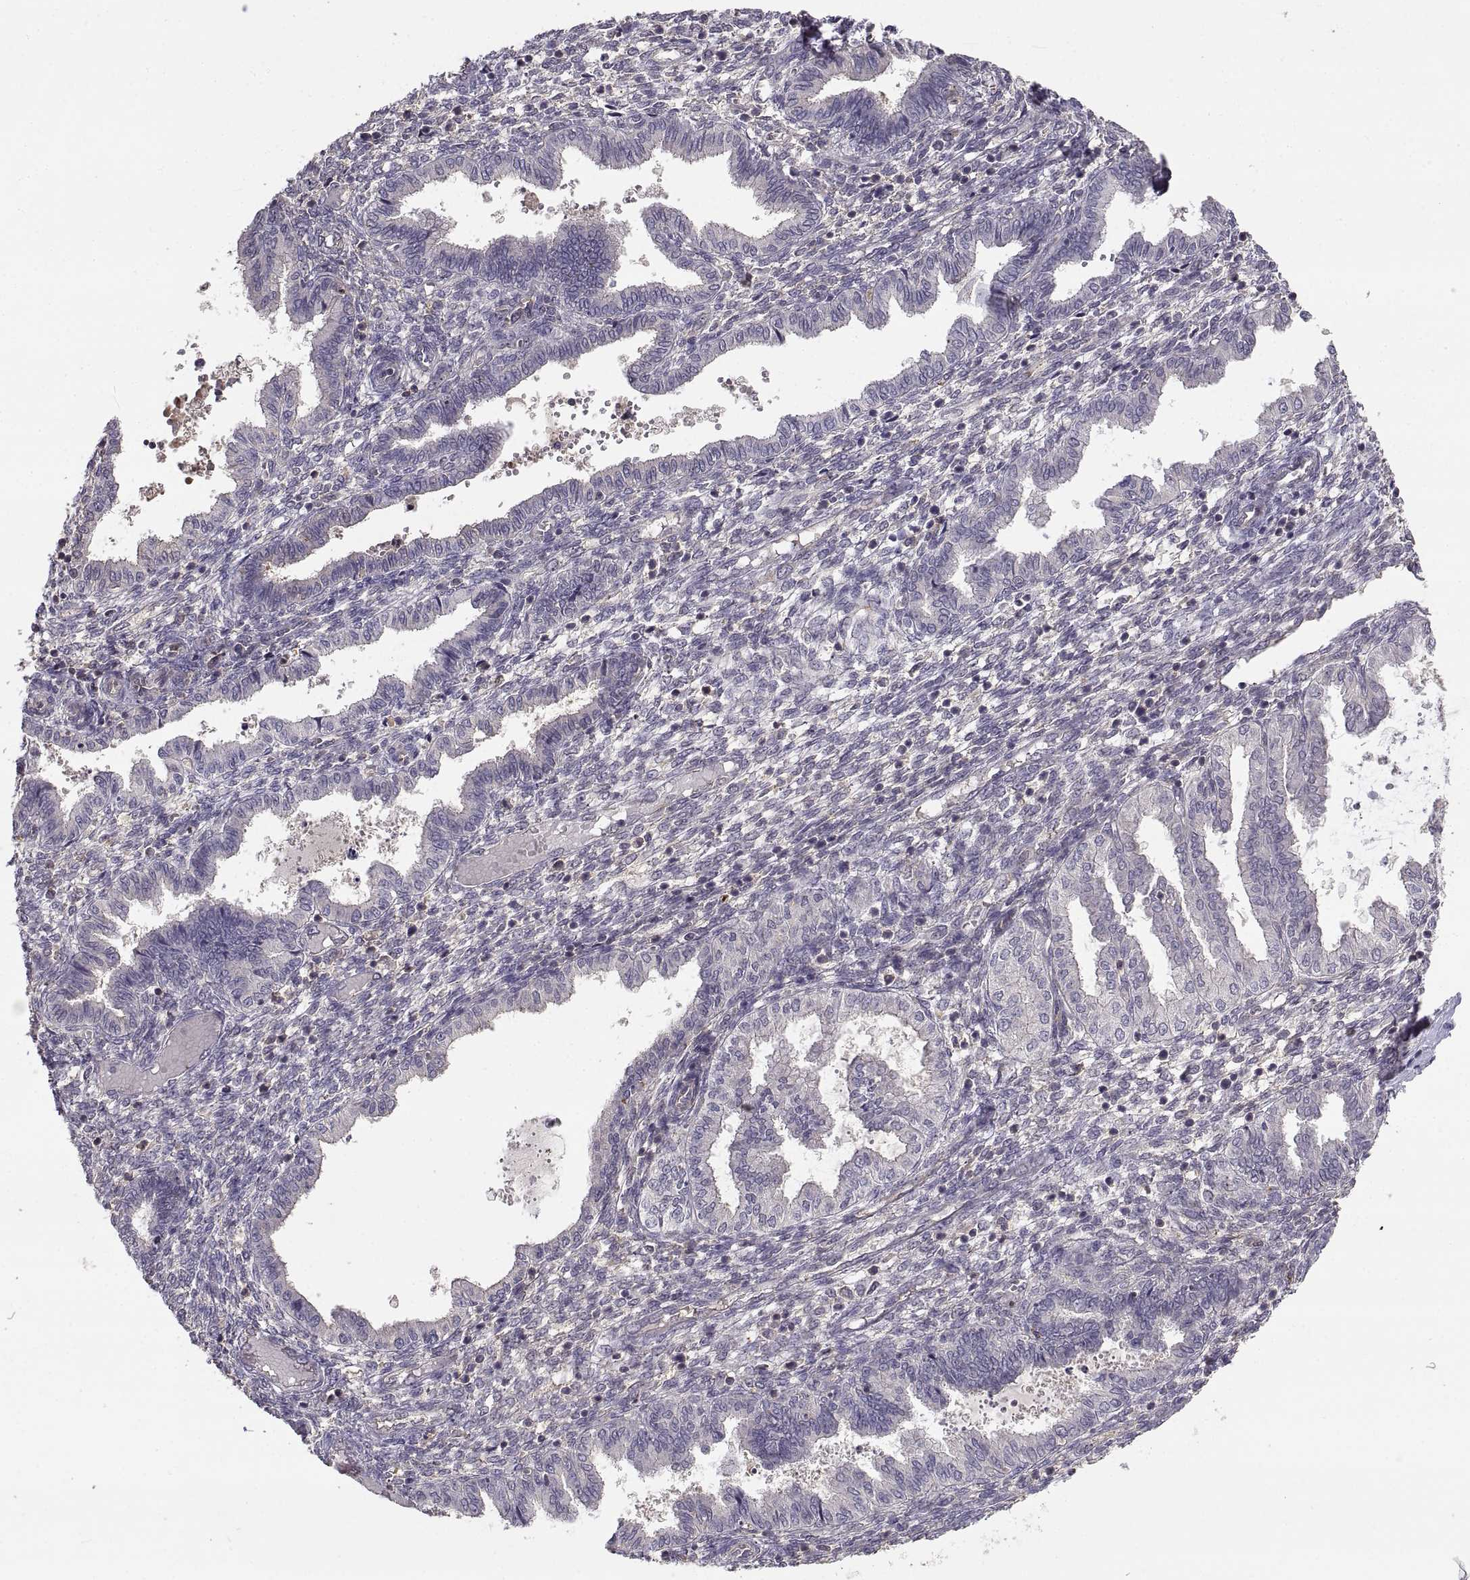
{"staining": {"intensity": "negative", "quantity": "none", "location": "none"}, "tissue": "endometrium", "cell_type": "Cells in endometrial stroma", "image_type": "normal", "snomed": [{"axis": "morphology", "description": "Normal tissue, NOS"}, {"axis": "topography", "description": "Endometrium"}], "caption": "IHC histopathology image of unremarkable endometrium: human endometrium stained with DAB (3,3'-diaminobenzidine) exhibits no significant protein staining in cells in endometrial stroma.", "gene": "NMNAT2", "patient": {"sex": "female", "age": 43}}